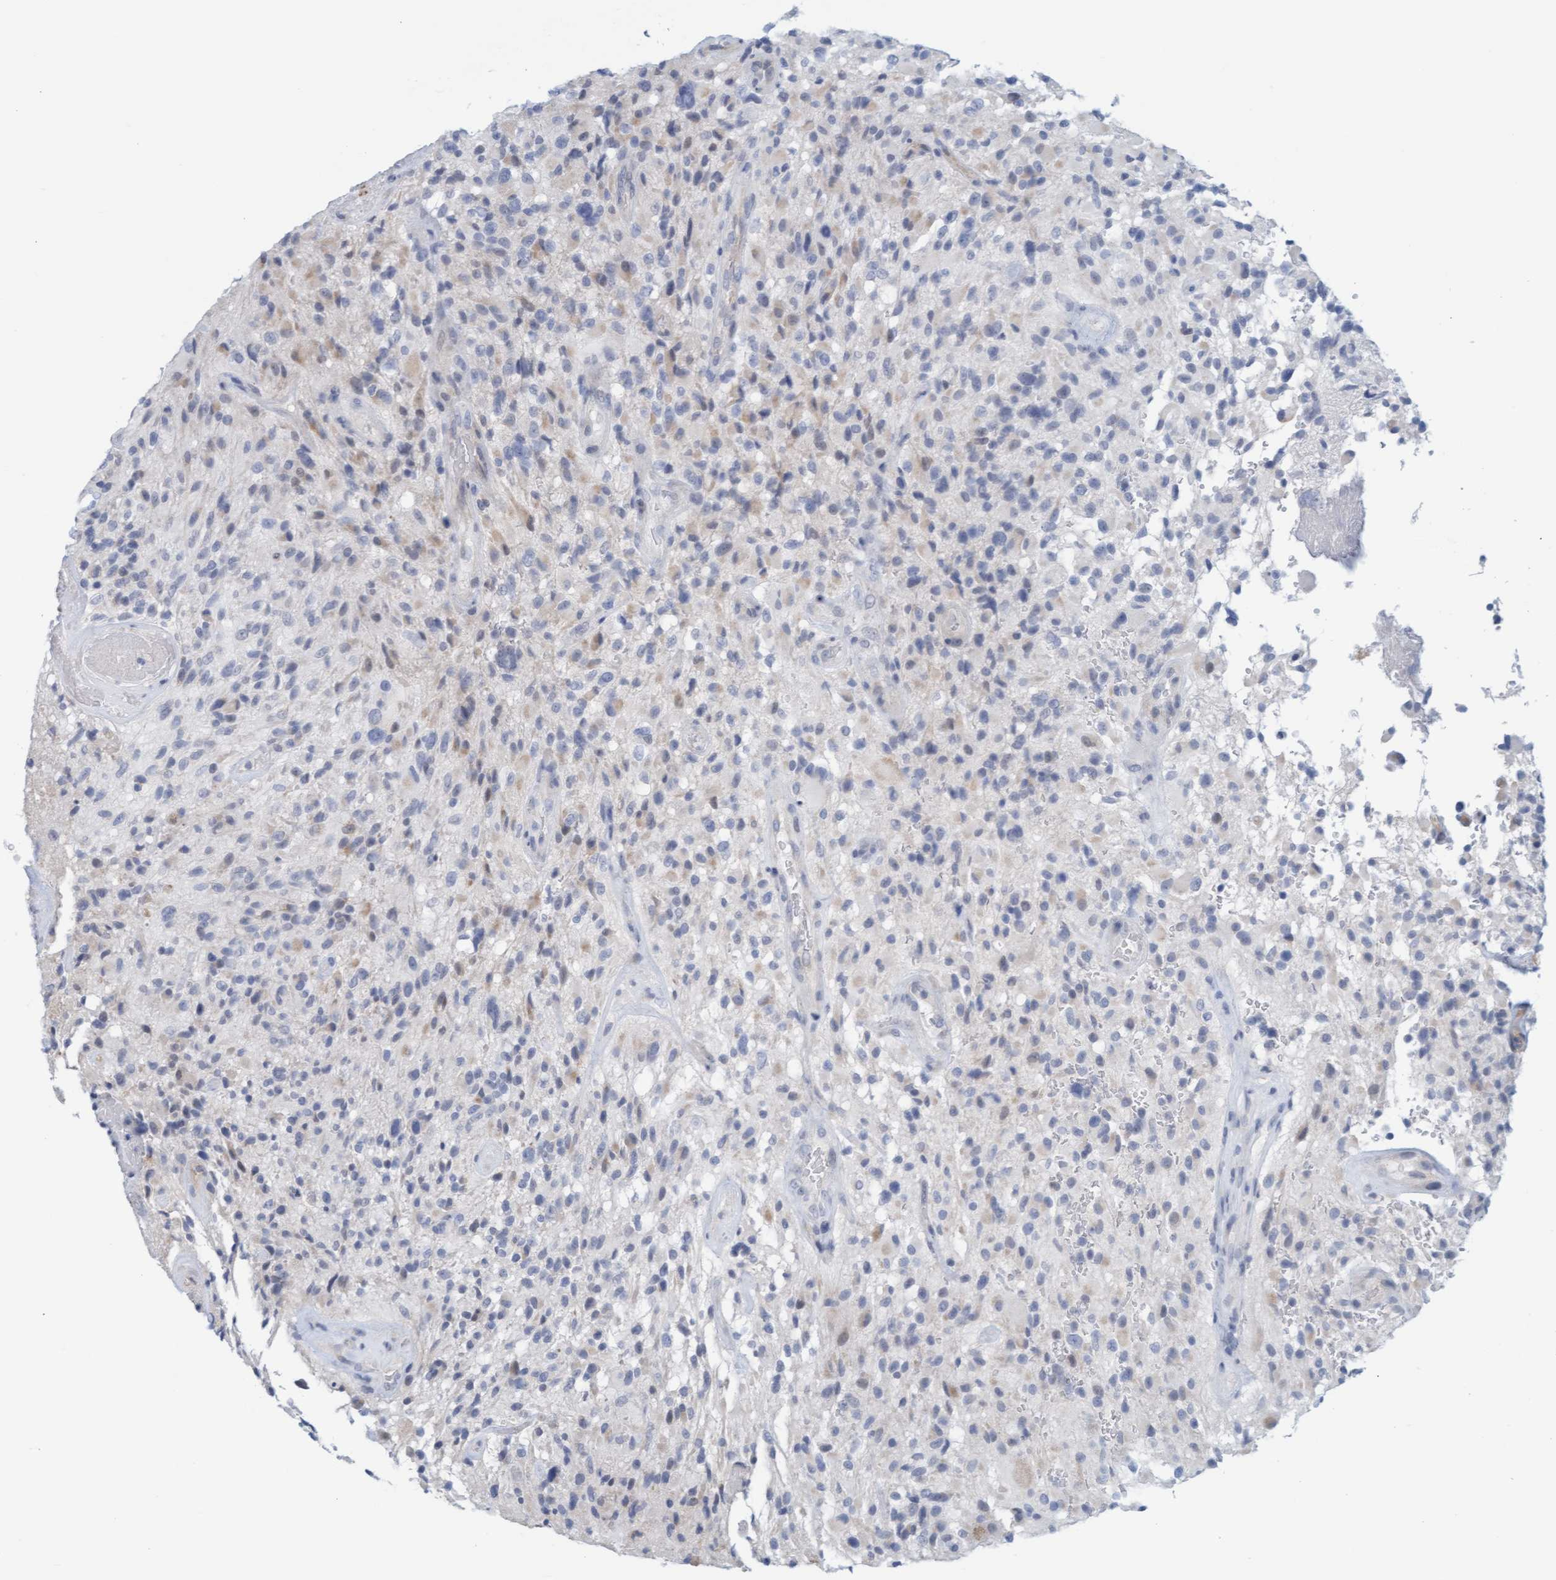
{"staining": {"intensity": "weak", "quantity": "<25%", "location": "cytoplasmic/membranous"}, "tissue": "glioma", "cell_type": "Tumor cells", "image_type": "cancer", "snomed": [{"axis": "morphology", "description": "Glioma, malignant, High grade"}, {"axis": "topography", "description": "Brain"}], "caption": "A high-resolution histopathology image shows IHC staining of glioma, which displays no significant staining in tumor cells.", "gene": "CPA3", "patient": {"sex": "male", "age": 71}}